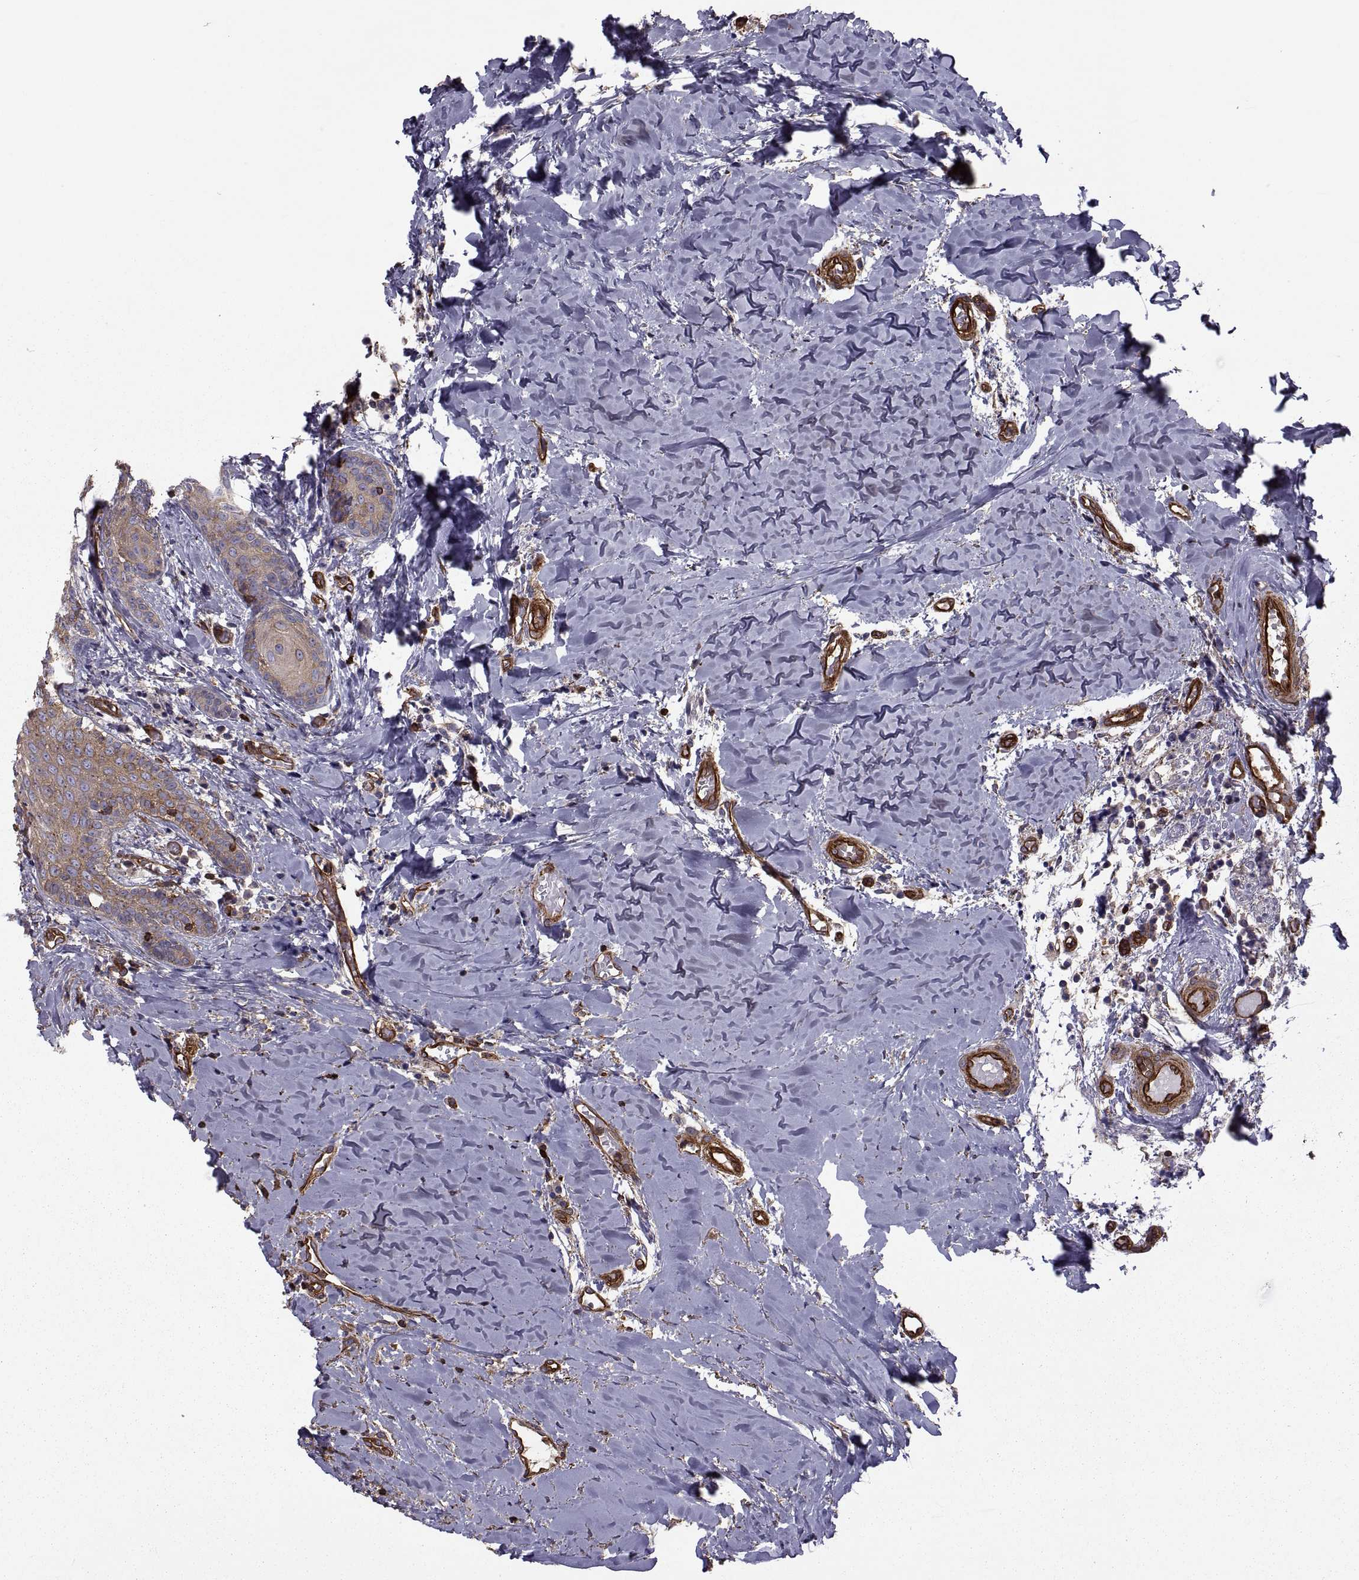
{"staining": {"intensity": "weak", "quantity": ">75%", "location": "cytoplasmic/membranous"}, "tissue": "head and neck cancer", "cell_type": "Tumor cells", "image_type": "cancer", "snomed": [{"axis": "morphology", "description": "Normal tissue, NOS"}, {"axis": "morphology", "description": "Squamous cell carcinoma, NOS"}, {"axis": "topography", "description": "Oral tissue"}, {"axis": "topography", "description": "Salivary gland"}, {"axis": "topography", "description": "Head-Neck"}], "caption": "Squamous cell carcinoma (head and neck) was stained to show a protein in brown. There is low levels of weak cytoplasmic/membranous staining in about >75% of tumor cells.", "gene": "MYH9", "patient": {"sex": "female", "age": 62}}